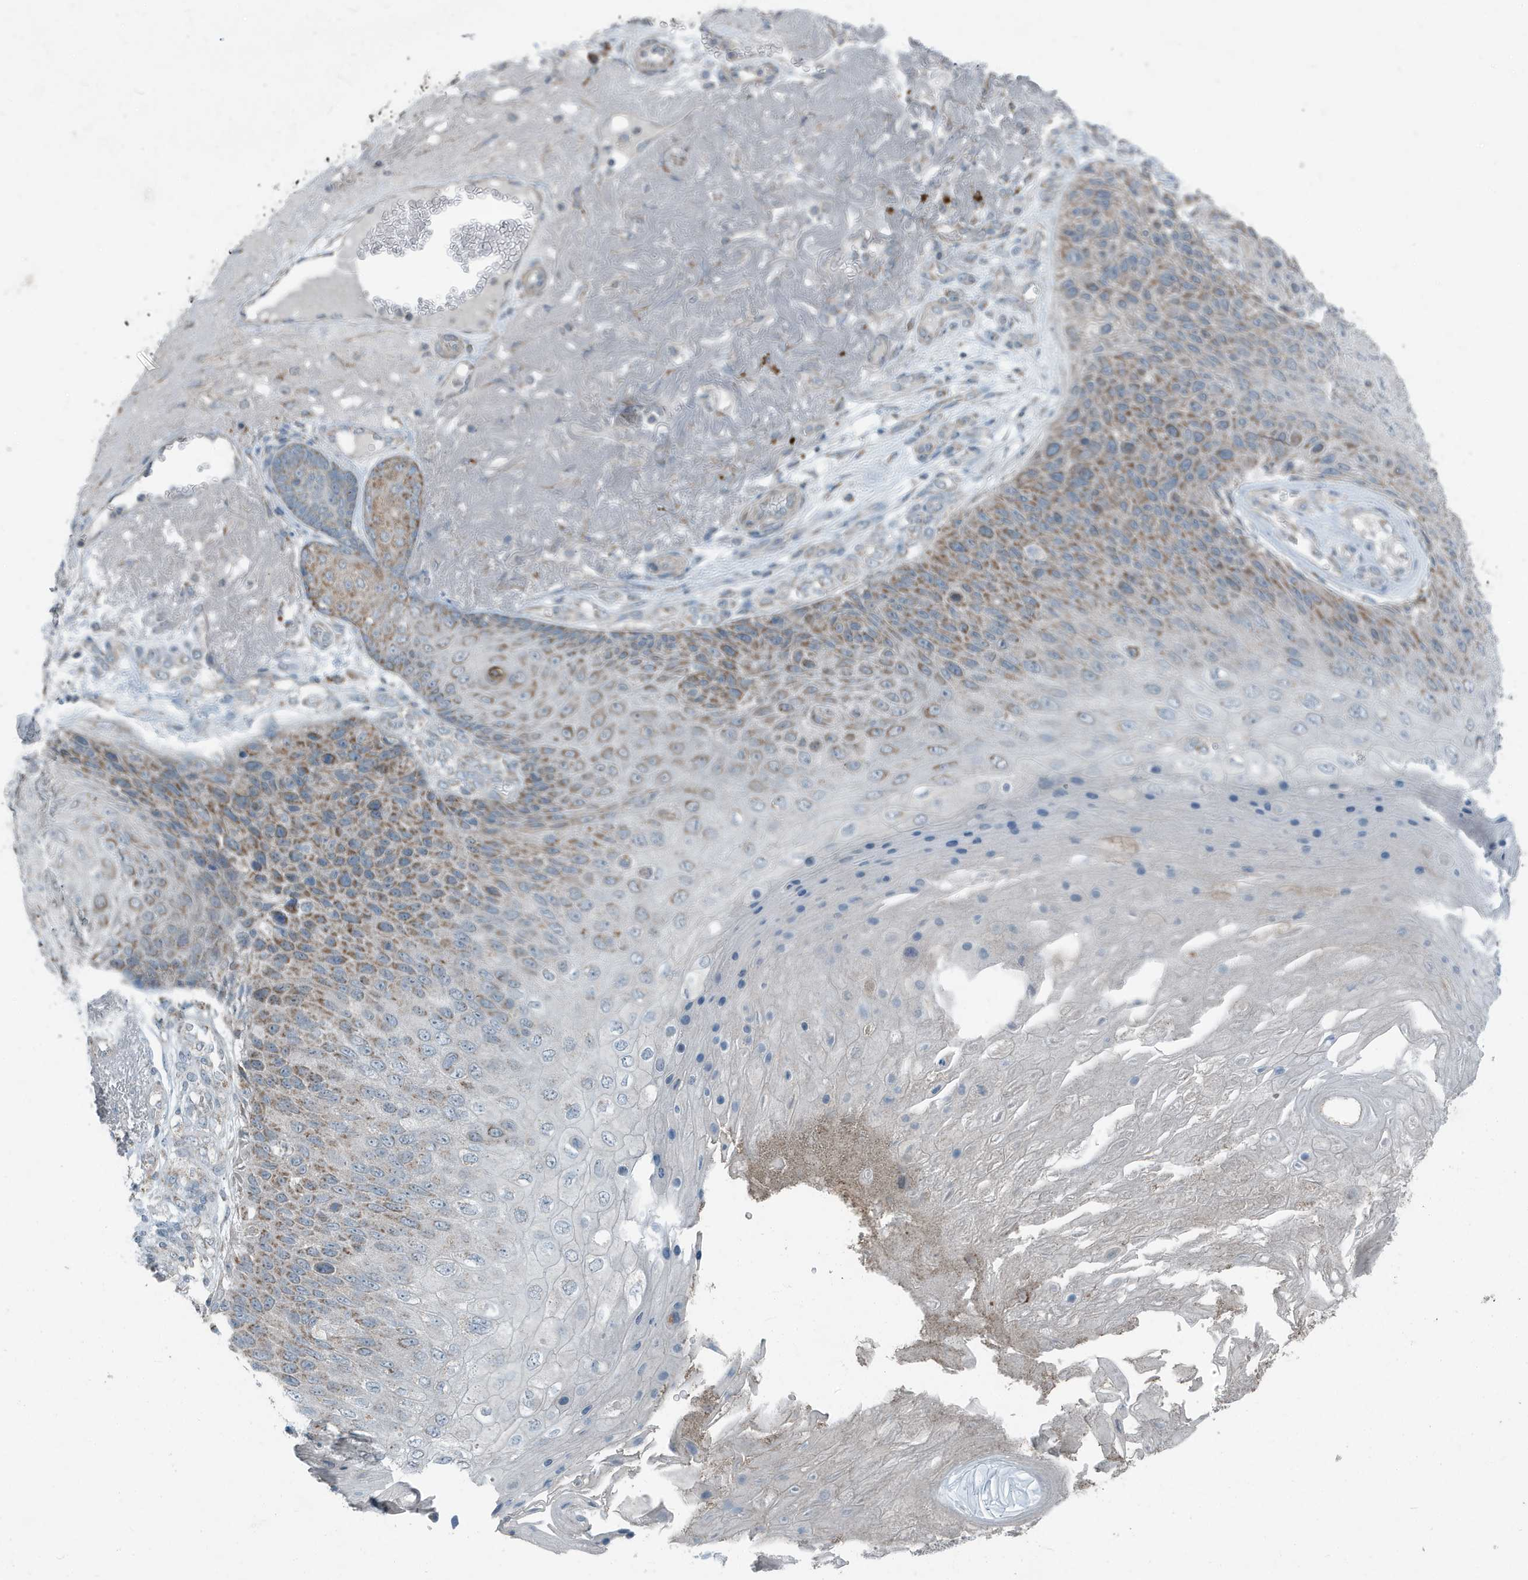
{"staining": {"intensity": "moderate", "quantity": "25%-75%", "location": "cytoplasmic/membranous"}, "tissue": "skin cancer", "cell_type": "Tumor cells", "image_type": "cancer", "snomed": [{"axis": "morphology", "description": "Squamous cell carcinoma, NOS"}, {"axis": "topography", "description": "Skin"}], "caption": "Protein expression analysis of human skin cancer (squamous cell carcinoma) reveals moderate cytoplasmic/membranous expression in about 25%-75% of tumor cells.", "gene": "MT-CYB", "patient": {"sex": "female", "age": 88}}